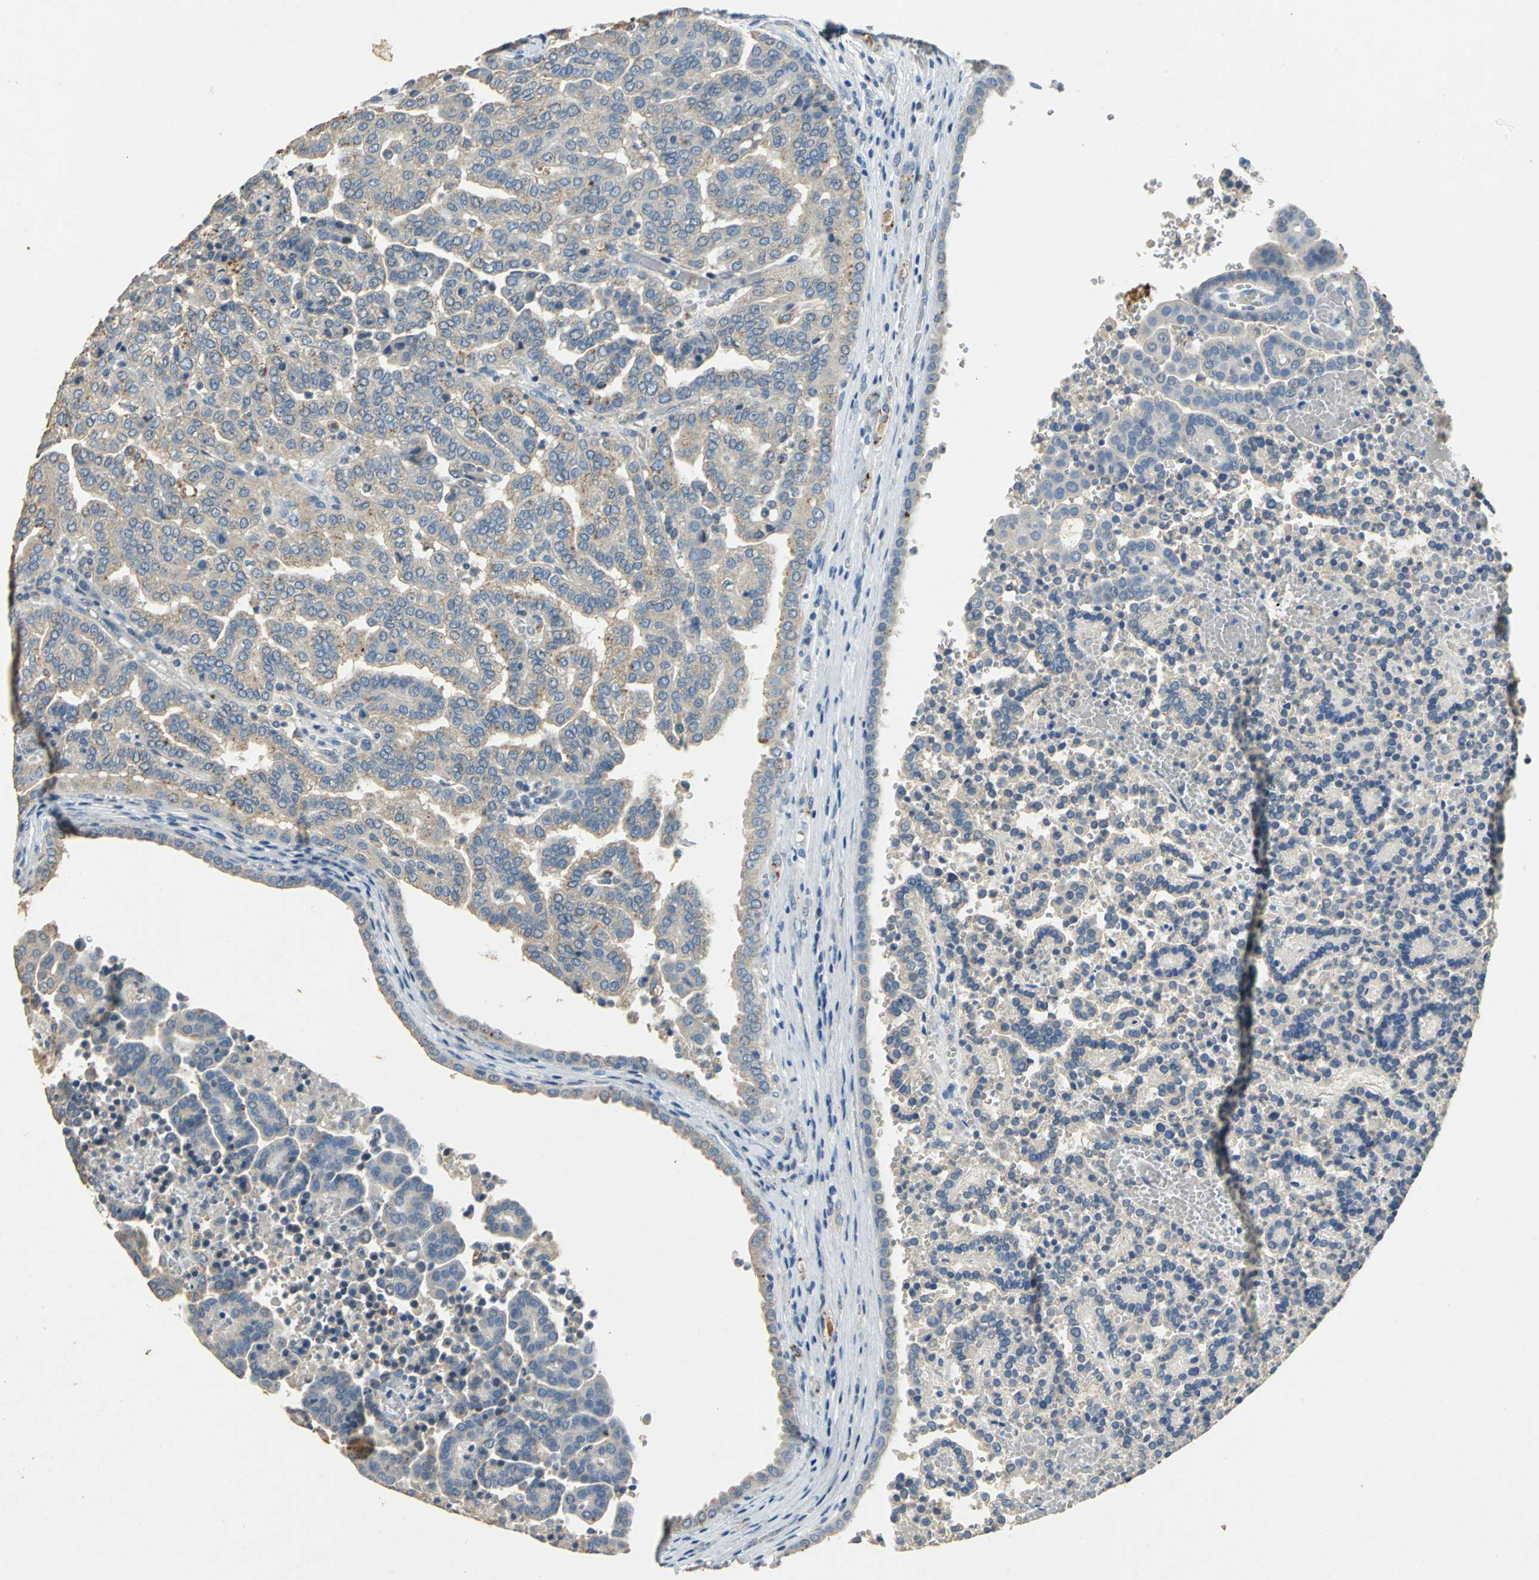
{"staining": {"intensity": "weak", "quantity": ">75%", "location": "cytoplasmic/membranous"}, "tissue": "renal cancer", "cell_type": "Tumor cells", "image_type": "cancer", "snomed": [{"axis": "morphology", "description": "Adenocarcinoma, NOS"}, {"axis": "topography", "description": "Kidney"}], "caption": "Immunohistochemistry photomicrograph of neoplastic tissue: human renal adenocarcinoma stained using IHC displays low levels of weak protein expression localized specifically in the cytoplasmic/membranous of tumor cells, appearing as a cytoplasmic/membranous brown color.", "gene": "ADAMTS5", "patient": {"sex": "male", "age": 61}}